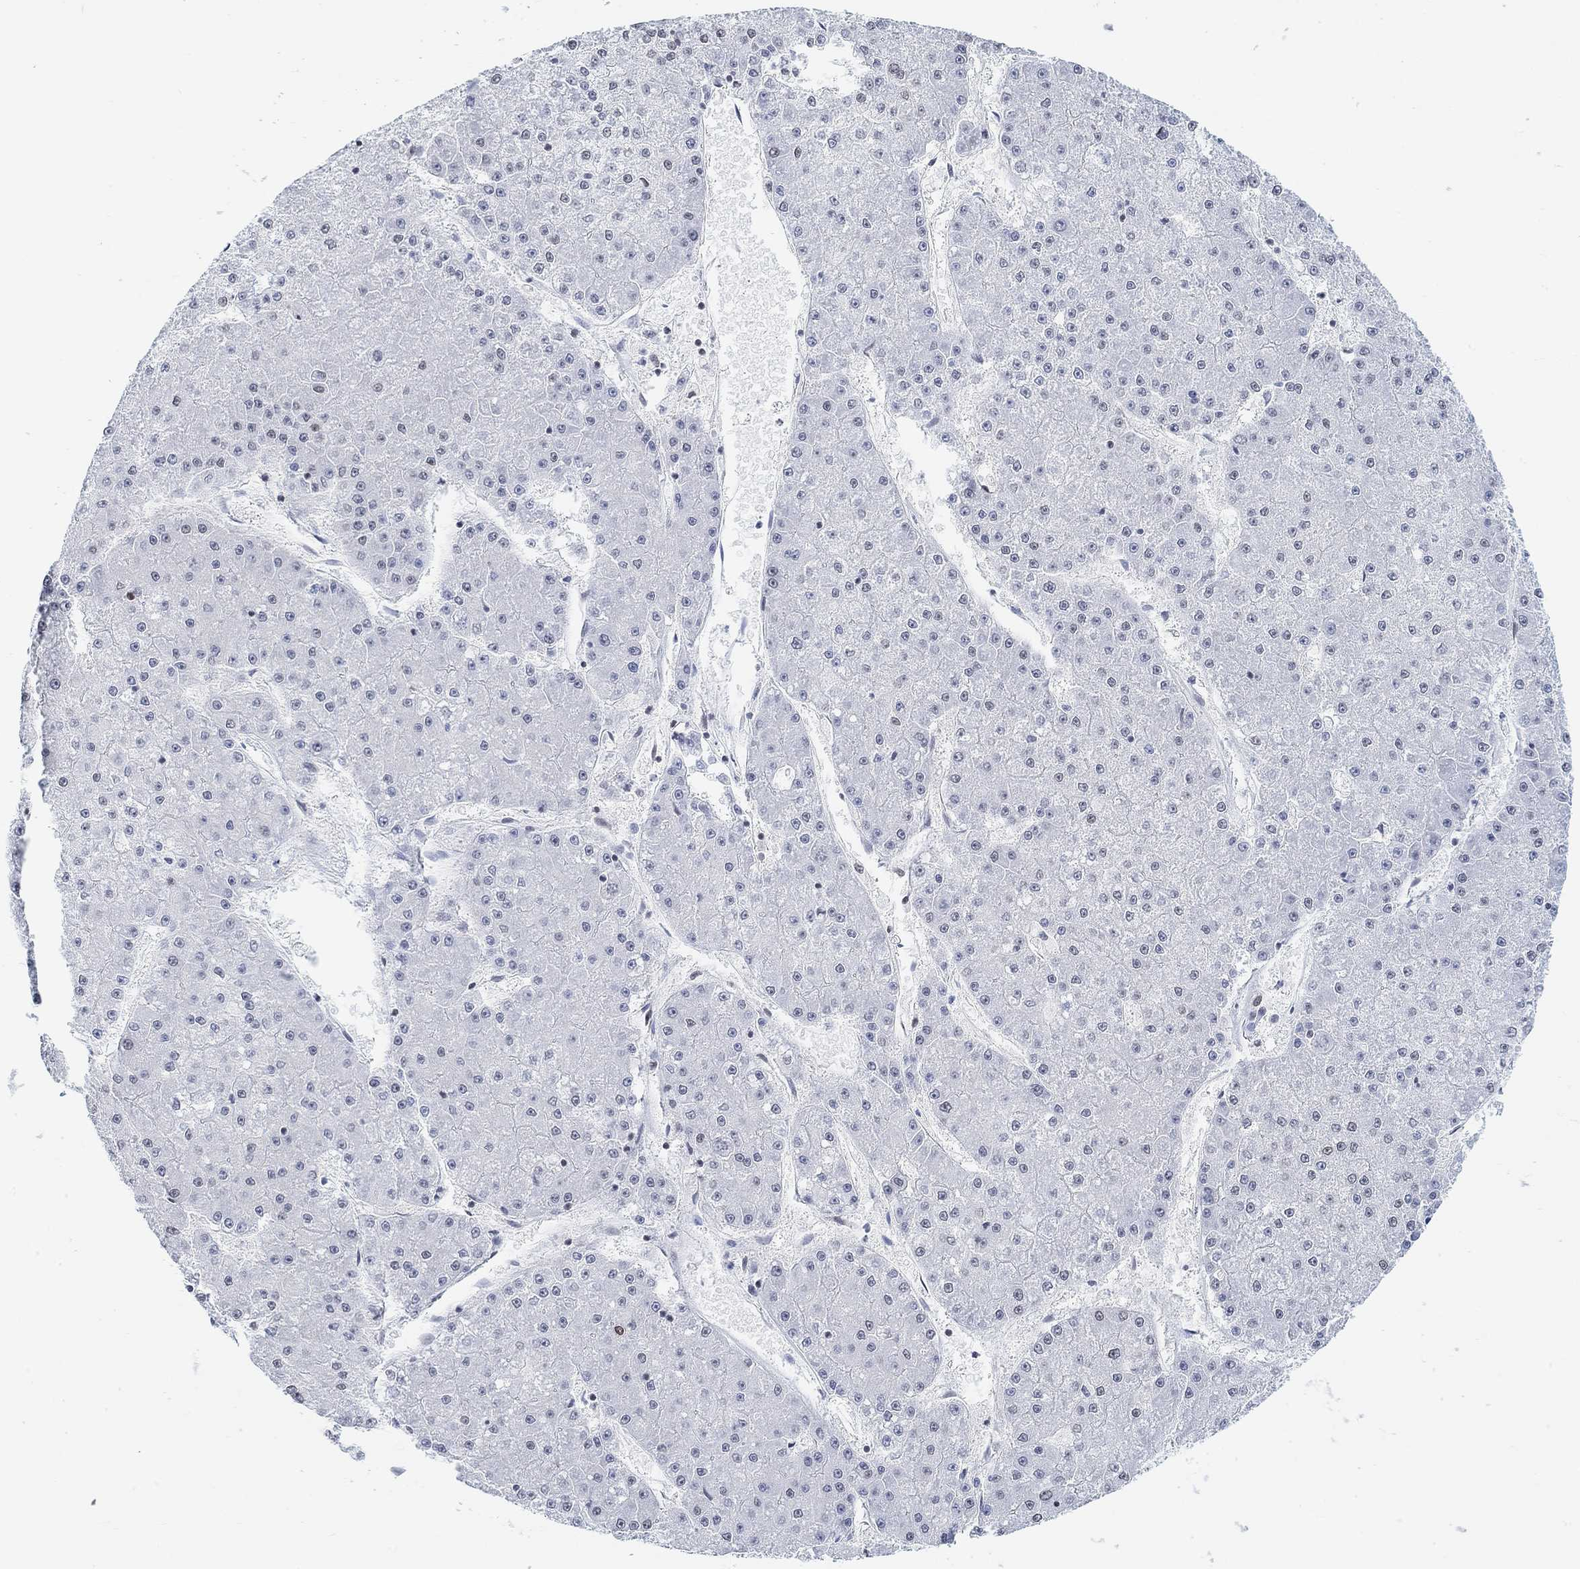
{"staining": {"intensity": "negative", "quantity": "none", "location": "none"}, "tissue": "liver cancer", "cell_type": "Tumor cells", "image_type": "cancer", "snomed": [{"axis": "morphology", "description": "Carcinoma, Hepatocellular, NOS"}, {"axis": "topography", "description": "Liver"}], "caption": "Immunohistochemistry (IHC) image of neoplastic tissue: human liver cancer (hepatocellular carcinoma) stained with DAB demonstrates no significant protein staining in tumor cells.", "gene": "PURG", "patient": {"sex": "male", "age": 73}}